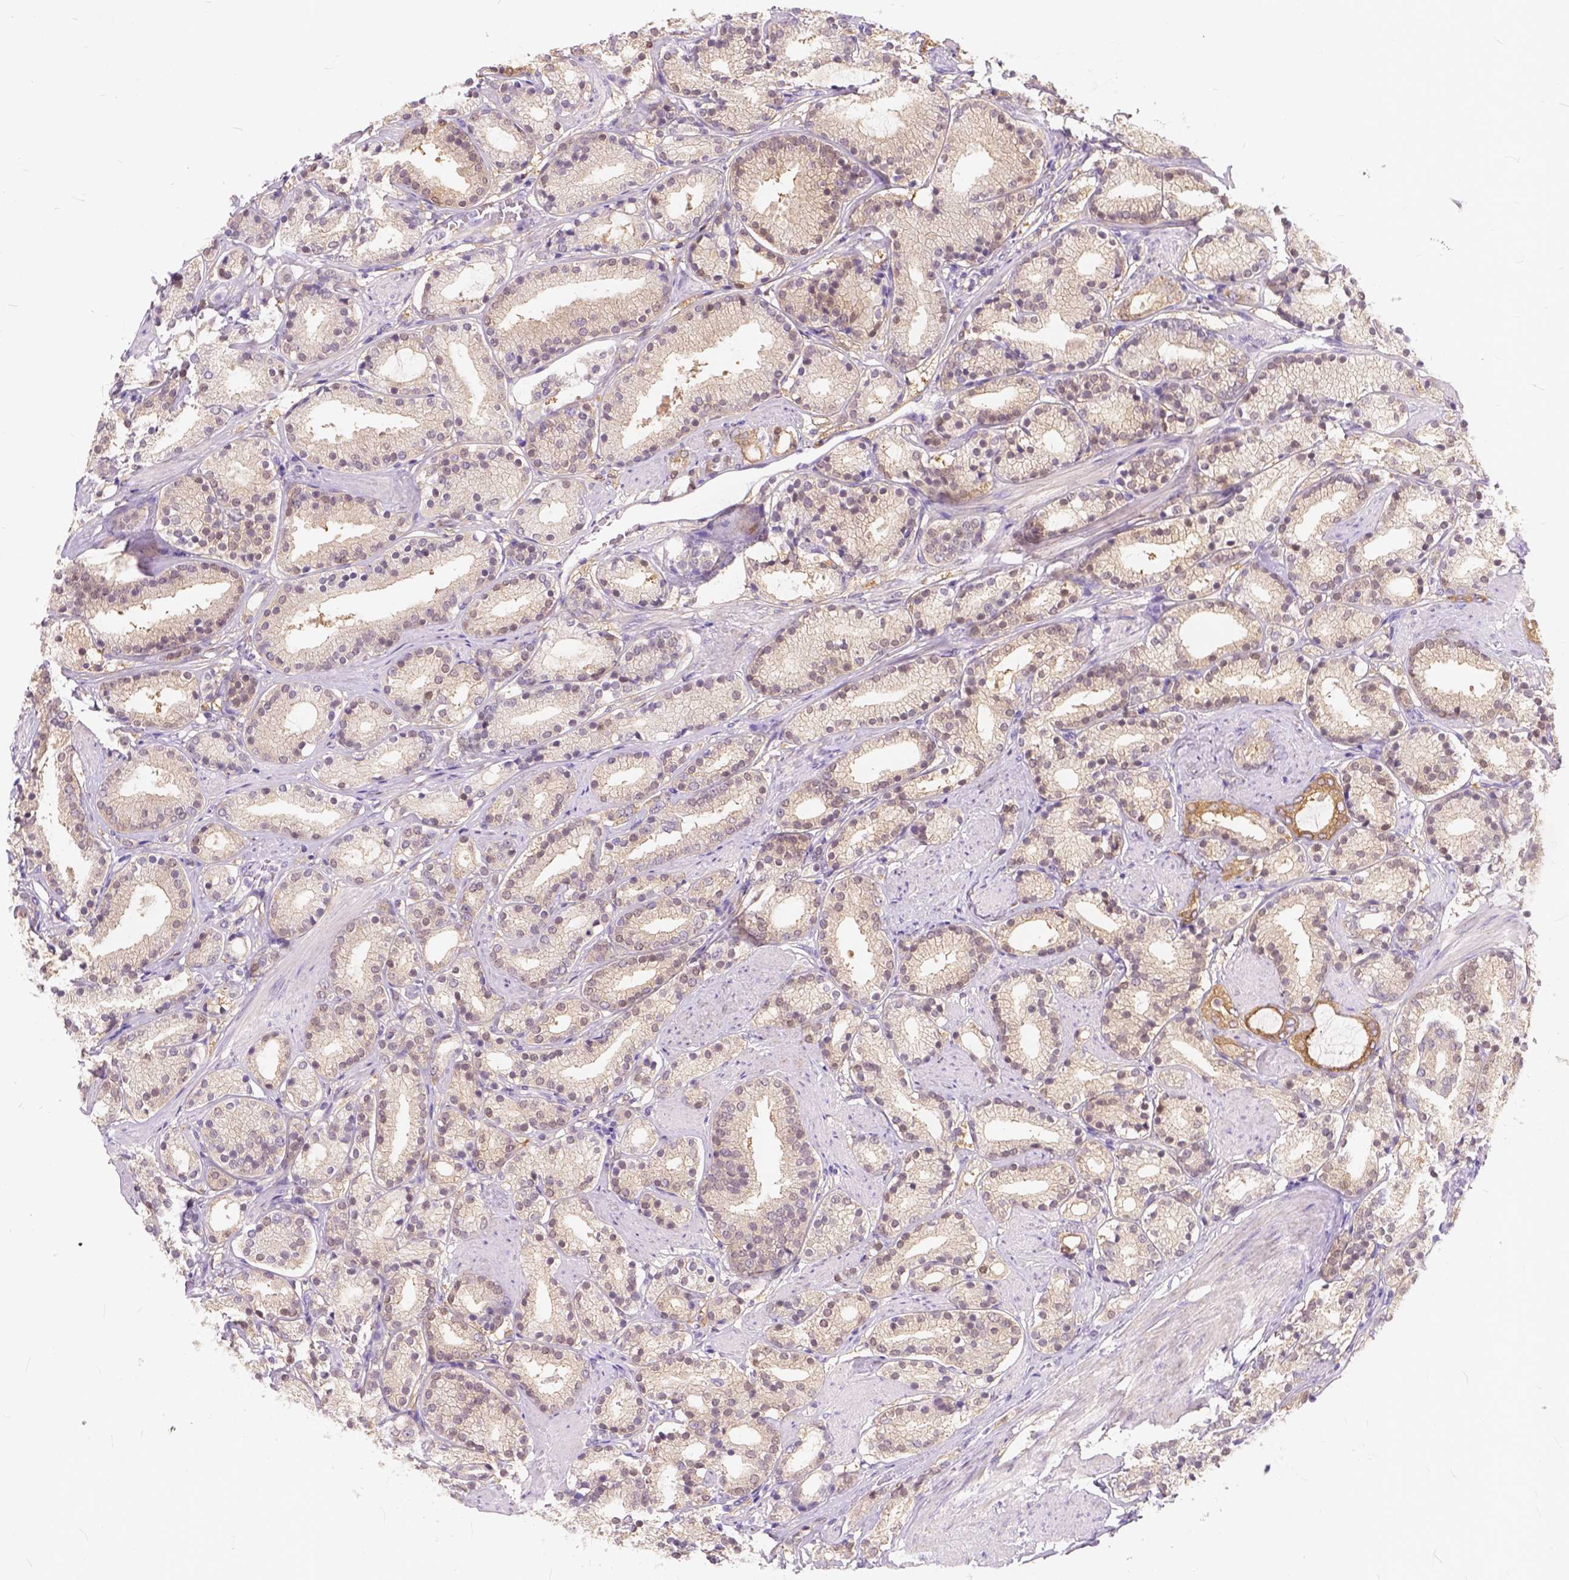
{"staining": {"intensity": "moderate", "quantity": "<25%", "location": "cytoplasmic/membranous"}, "tissue": "prostate cancer", "cell_type": "Tumor cells", "image_type": "cancer", "snomed": [{"axis": "morphology", "description": "Adenocarcinoma, High grade"}, {"axis": "topography", "description": "Prostate"}], "caption": "About <25% of tumor cells in prostate high-grade adenocarcinoma reveal moderate cytoplasmic/membranous protein positivity as visualized by brown immunohistochemical staining.", "gene": "PEX11G", "patient": {"sex": "male", "age": 63}}